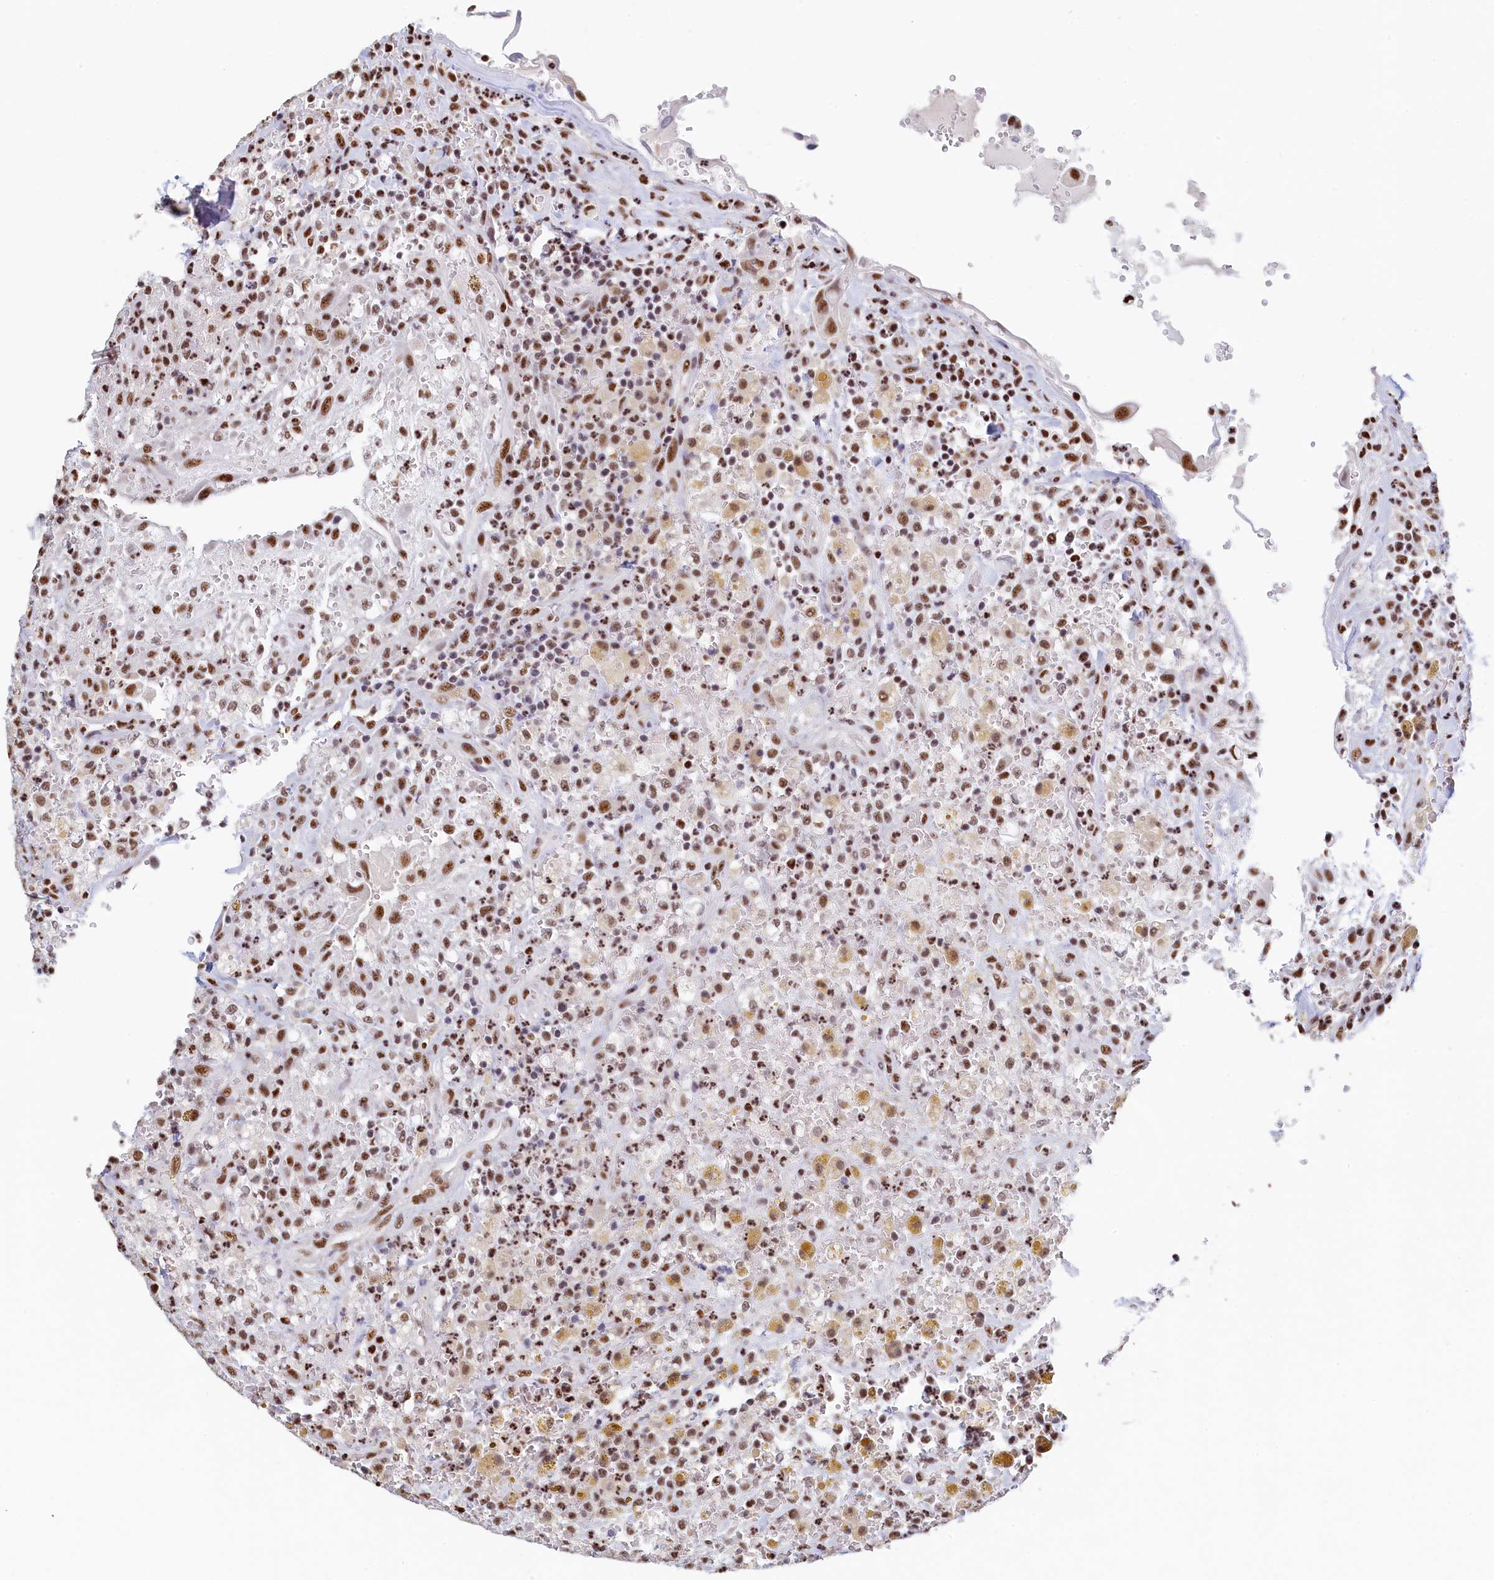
{"staining": {"intensity": "moderate", "quantity": ">75%", "location": "nuclear"}, "tissue": "thyroid cancer", "cell_type": "Tumor cells", "image_type": "cancer", "snomed": [{"axis": "morphology", "description": "Papillary adenocarcinoma, NOS"}, {"axis": "topography", "description": "Thyroid gland"}], "caption": "Human thyroid cancer stained for a protein (brown) reveals moderate nuclear positive expression in about >75% of tumor cells.", "gene": "MOSPD3", "patient": {"sex": "male", "age": 77}}